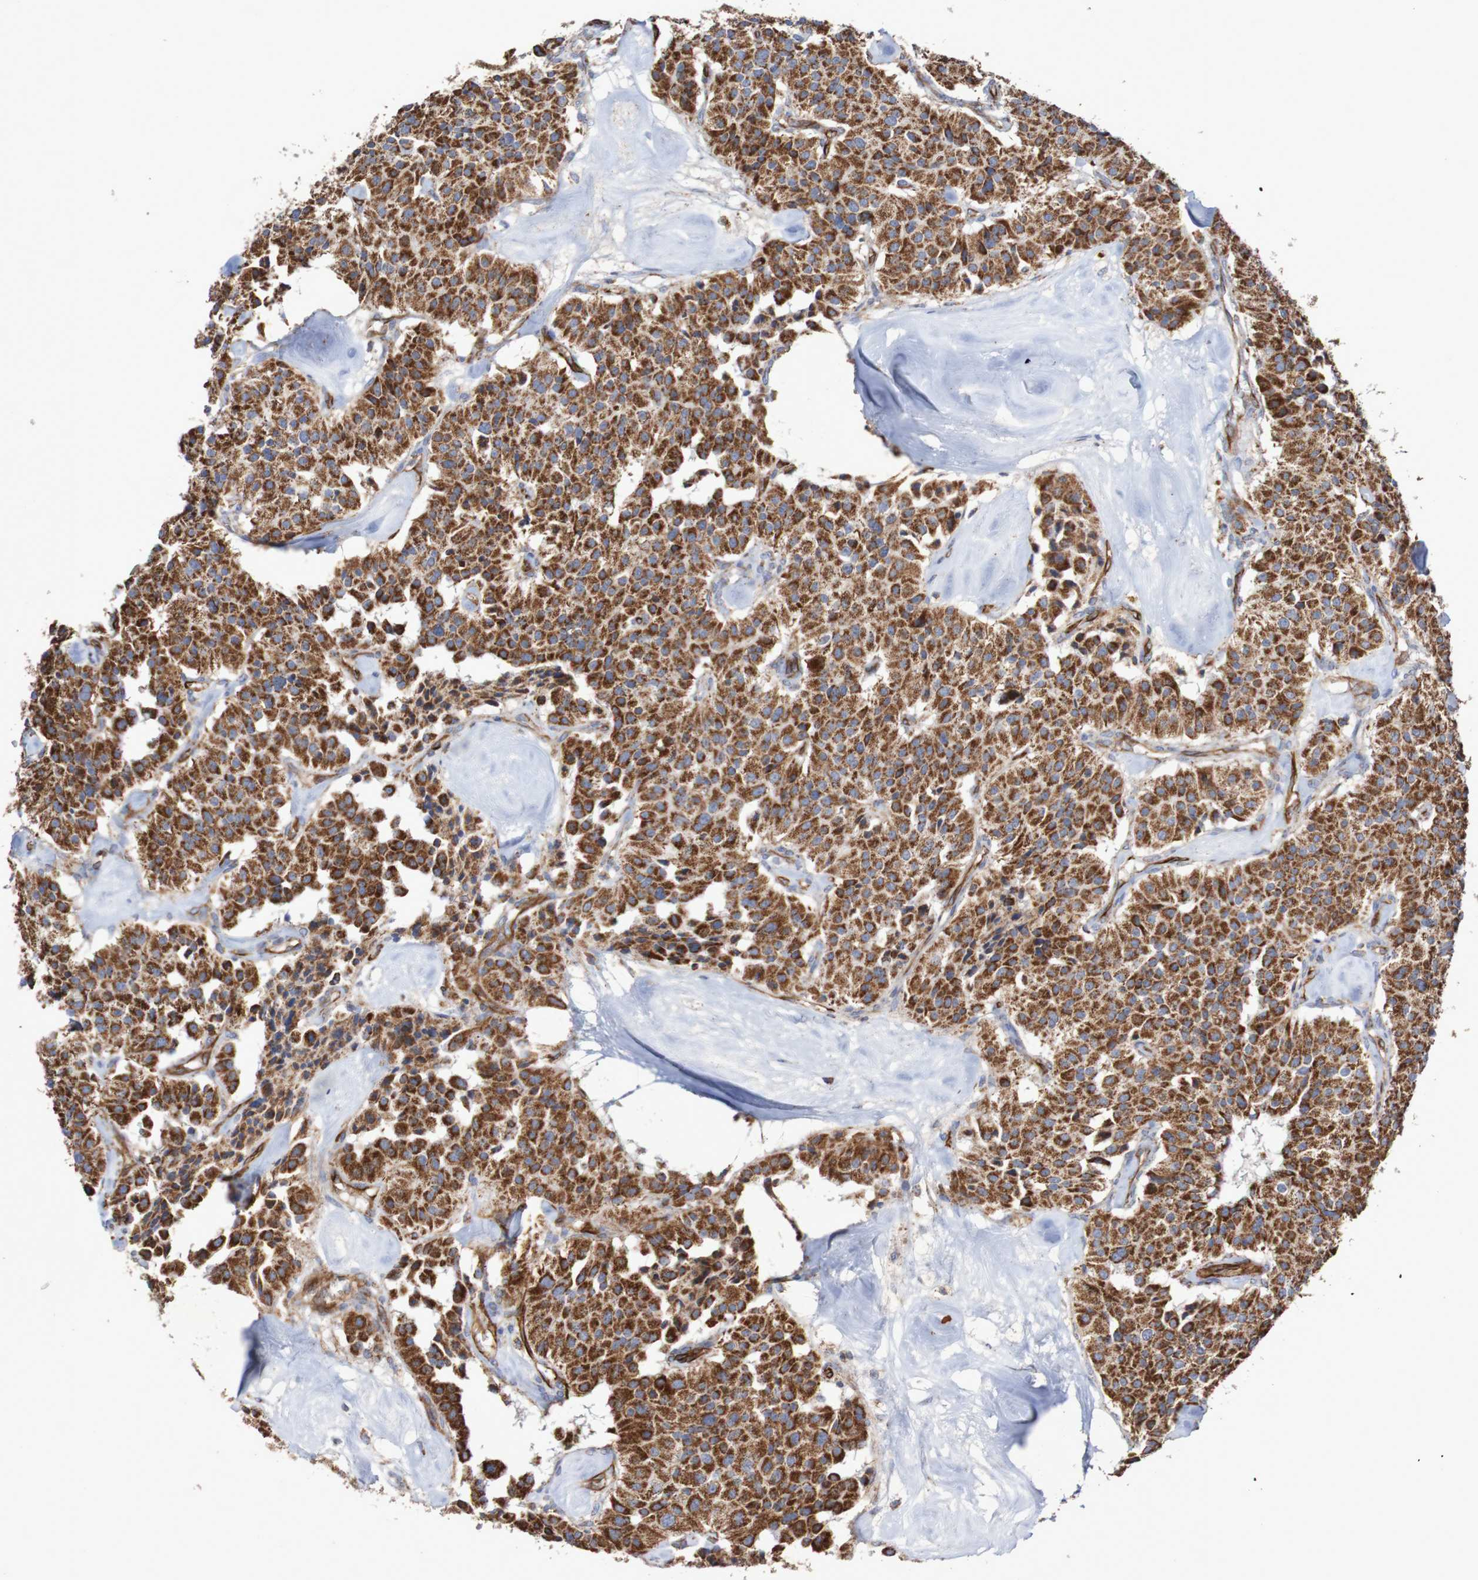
{"staining": {"intensity": "strong", "quantity": ">75%", "location": "cytoplasmic/membranous"}, "tissue": "carcinoid", "cell_type": "Tumor cells", "image_type": "cancer", "snomed": [{"axis": "morphology", "description": "Carcinoid, malignant, NOS"}, {"axis": "topography", "description": "Lung"}], "caption": "Carcinoid (malignant) stained with DAB immunohistochemistry shows high levels of strong cytoplasmic/membranous expression in approximately >75% of tumor cells. Nuclei are stained in blue.", "gene": "MMEL1", "patient": {"sex": "male", "age": 30}}